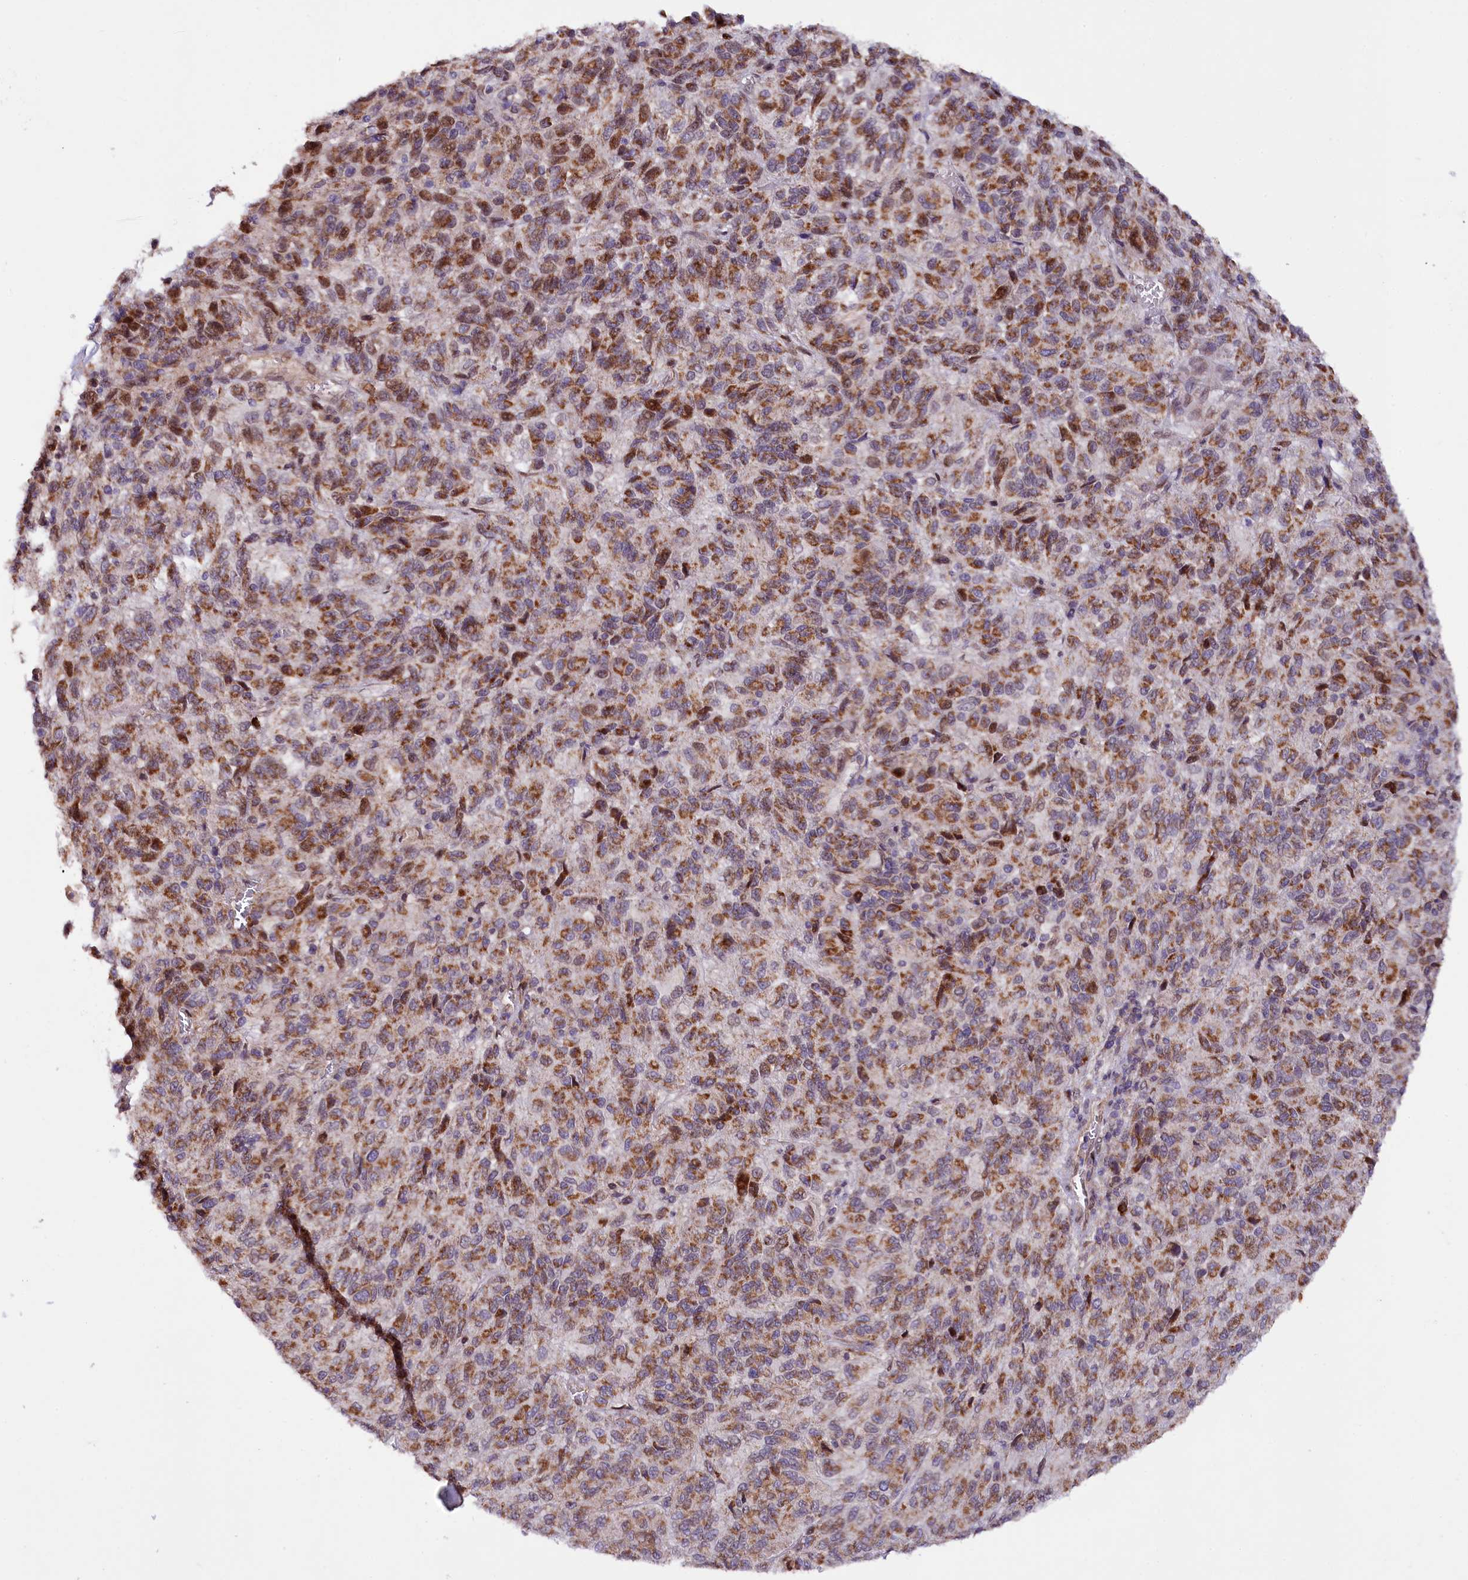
{"staining": {"intensity": "moderate", "quantity": ">75%", "location": "cytoplasmic/membranous"}, "tissue": "melanoma", "cell_type": "Tumor cells", "image_type": "cancer", "snomed": [{"axis": "morphology", "description": "Malignant melanoma, Metastatic site"}, {"axis": "topography", "description": "Lung"}], "caption": "Moderate cytoplasmic/membranous positivity is seen in approximately >75% of tumor cells in melanoma.", "gene": "ZNF226", "patient": {"sex": "male", "age": 64}}